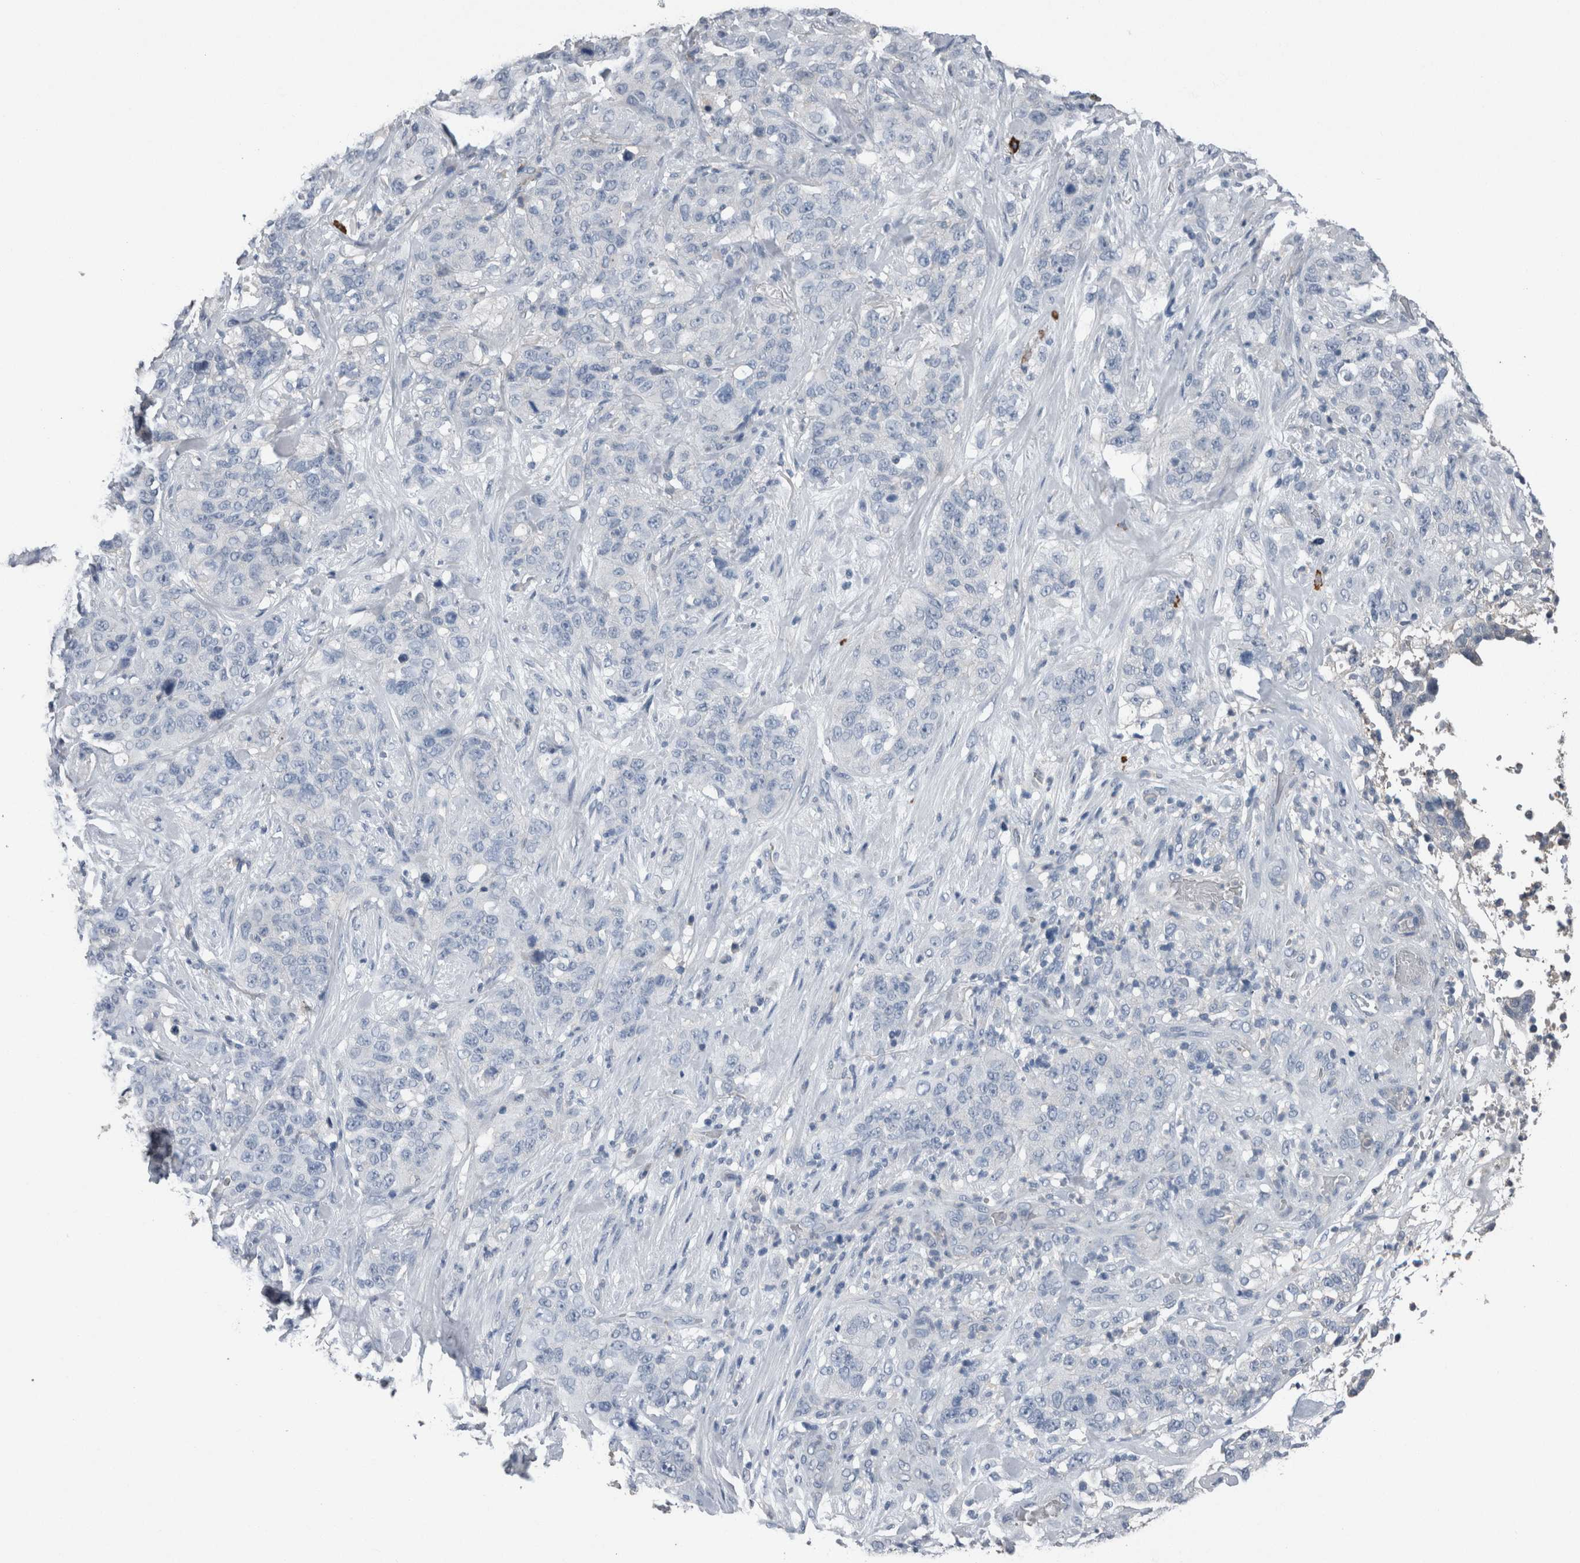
{"staining": {"intensity": "negative", "quantity": "none", "location": "none"}, "tissue": "stomach cancer", "cell_type": "Tumor cells", "image_type": "cancer", "snomed": [{"axis": "morphology", "description": "Adenocarcinoma, NOS"}, {"axis": "topography", "description": "Stomach"}], "caption": "DAB immunohistochemical staining of stomach adenocarcinoma shows no significant staining in tumor cells. (Immunohistochemistry (ihc), brightfield microscopy, high magnification).", "gene": "CRNN", "patient": {"sex": "male", "age": 48}}